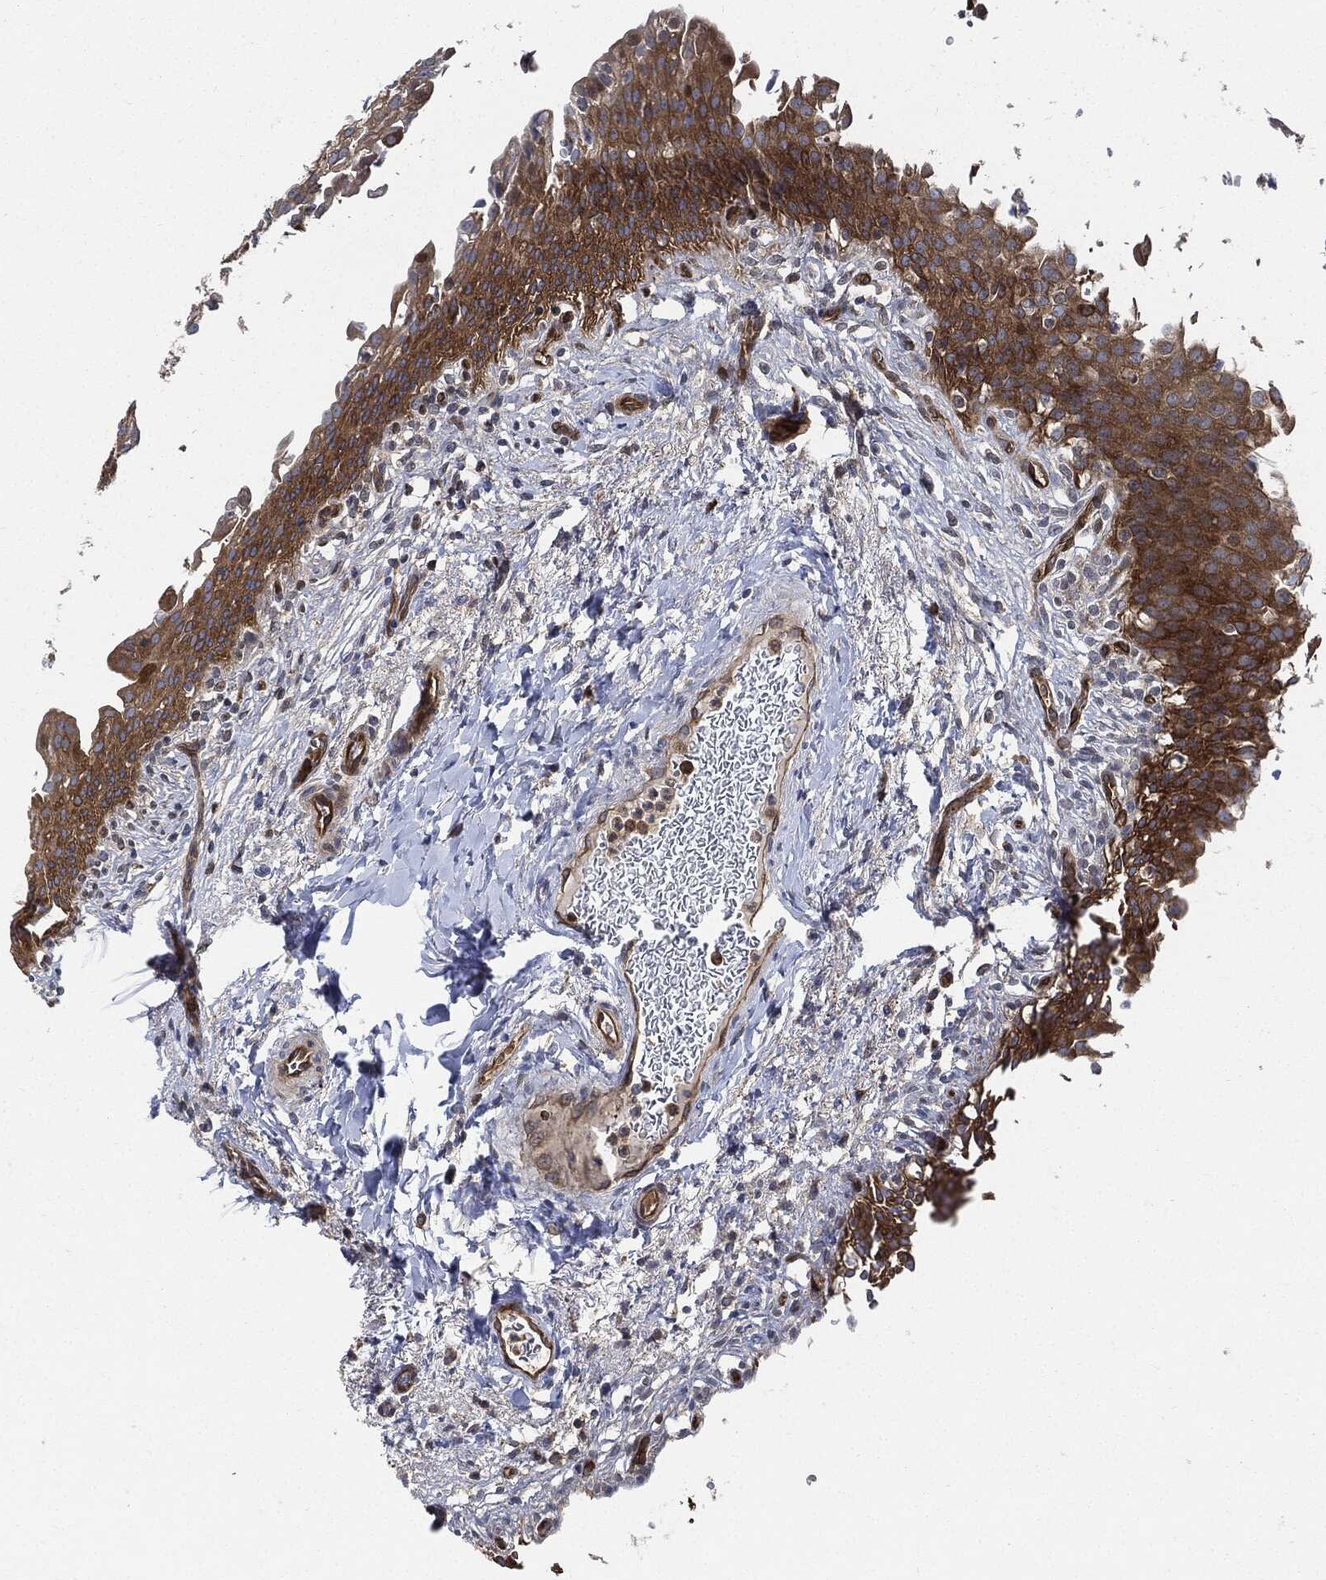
{"staining": {"intensity": "strong", "quantity": ">75%", "location": "cytoplasmic/membranous"}, "tissue": "urinary bladder", "cell_type": "Urothelial cells", "image_type": "normal", "snomed": [{"axis": "morphology", "description": "Normal tissue, NOS"}, {"axis": "topography", "description": "Urinary bladder"}], "caption": "Urinary bladder stained for a protein reveals strong cytoplasmic/membranous positivity in urothelial cells. (Brightfield microscopy of DAB IHC at high magnification).", "gene": "XPNPEP1", "patient": {"sex": "female", "age": 60}}